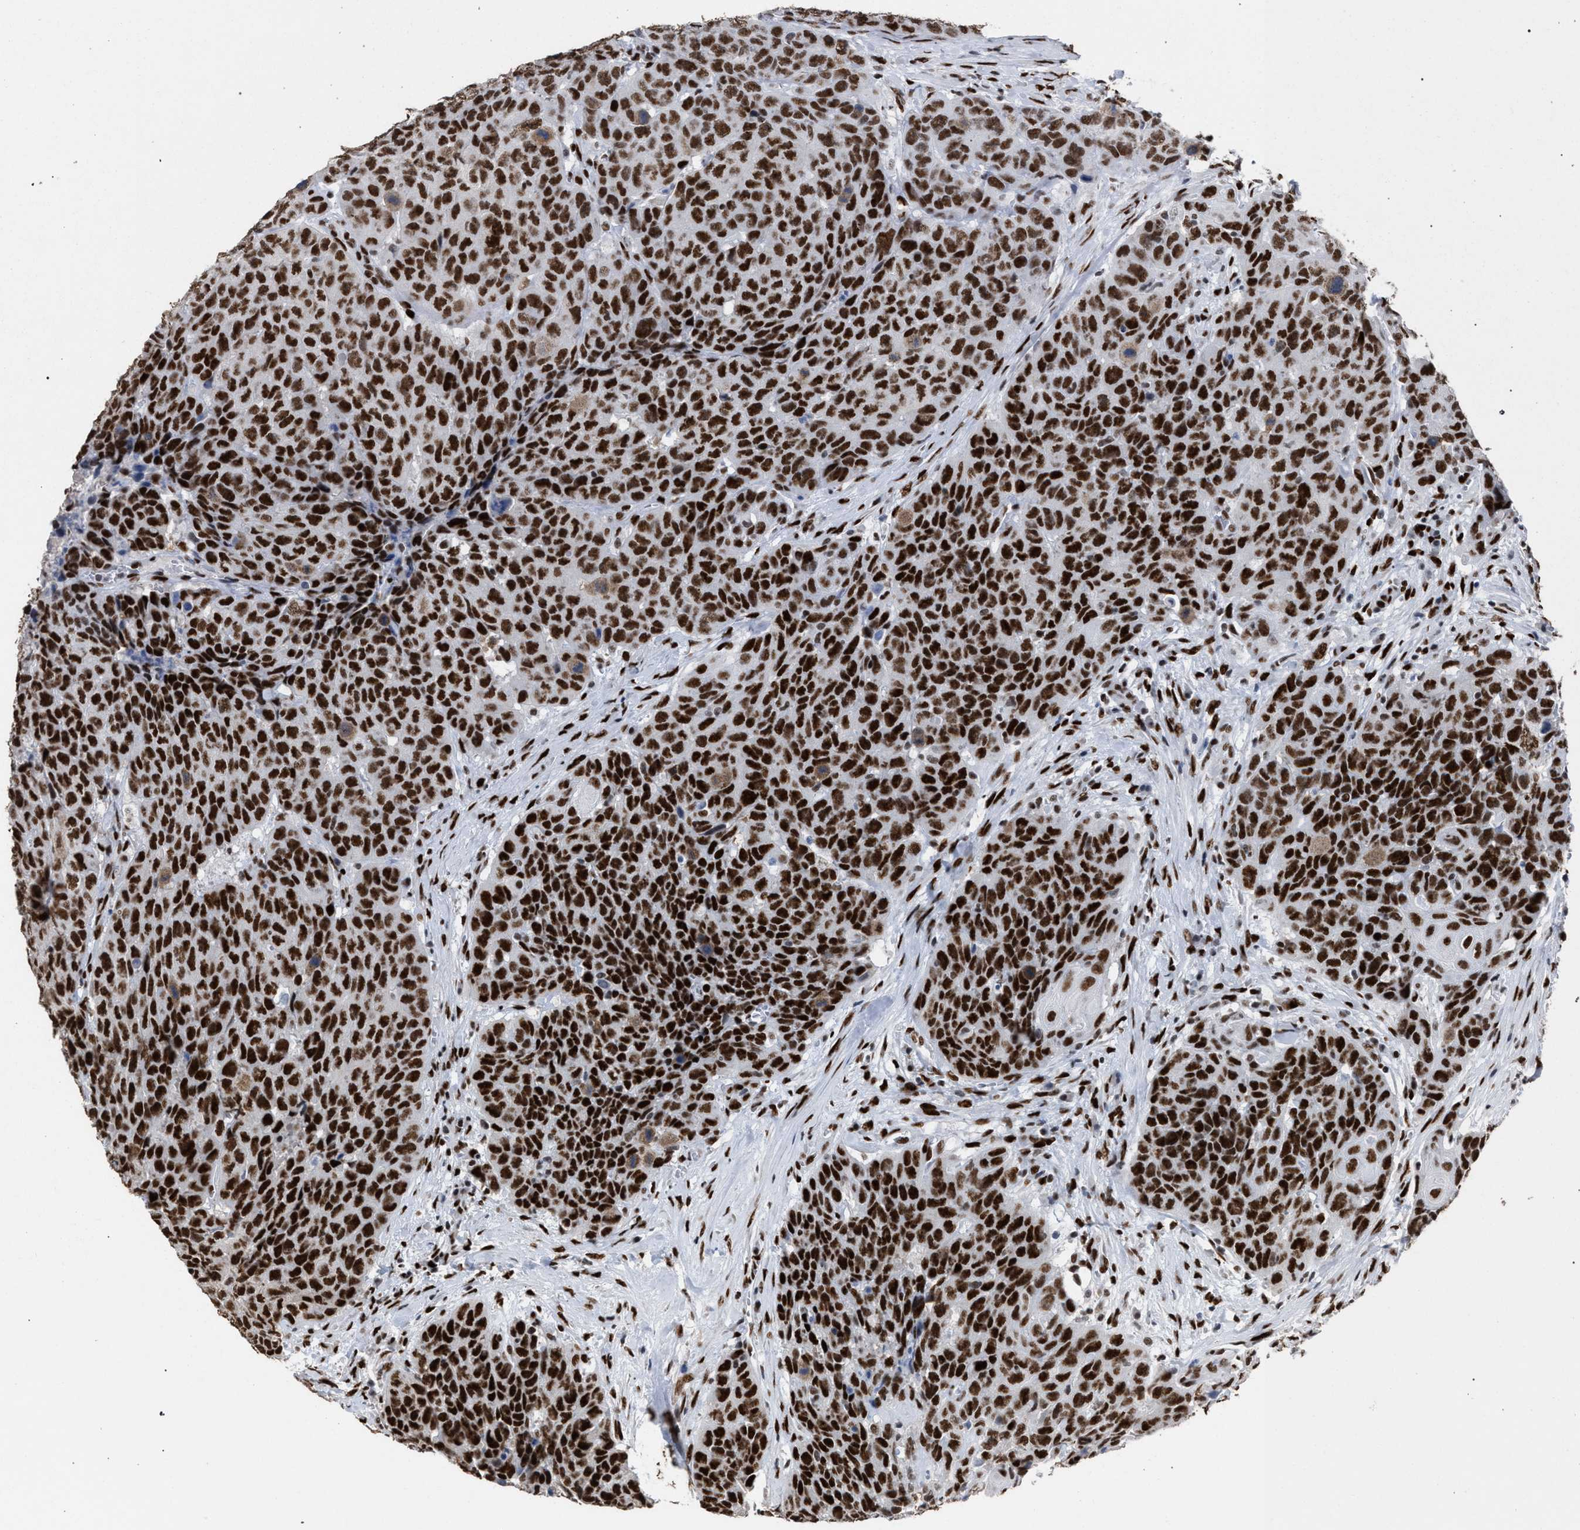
{"staining": {"intensity": "strong", "quantity": ">75%", "location": "nuclear"}, "tissue": "head and neck cancer", "cell_type": "Tumor cells", "image_type": "cancer", "snomed": [{"axis": "morphology", "description": "Squamous cell carcinoma, NOS"}, {"axis": "topography", "description": "Head-Neck"}], "caption": "Head and neck squamous cell carcinoma stained for a protein (brown) demonstrates strong nuclear positive staining in about >75% of tumor cells.", "gene": "TP53BP1", "patient": {"sex": "male", "age": 66}}